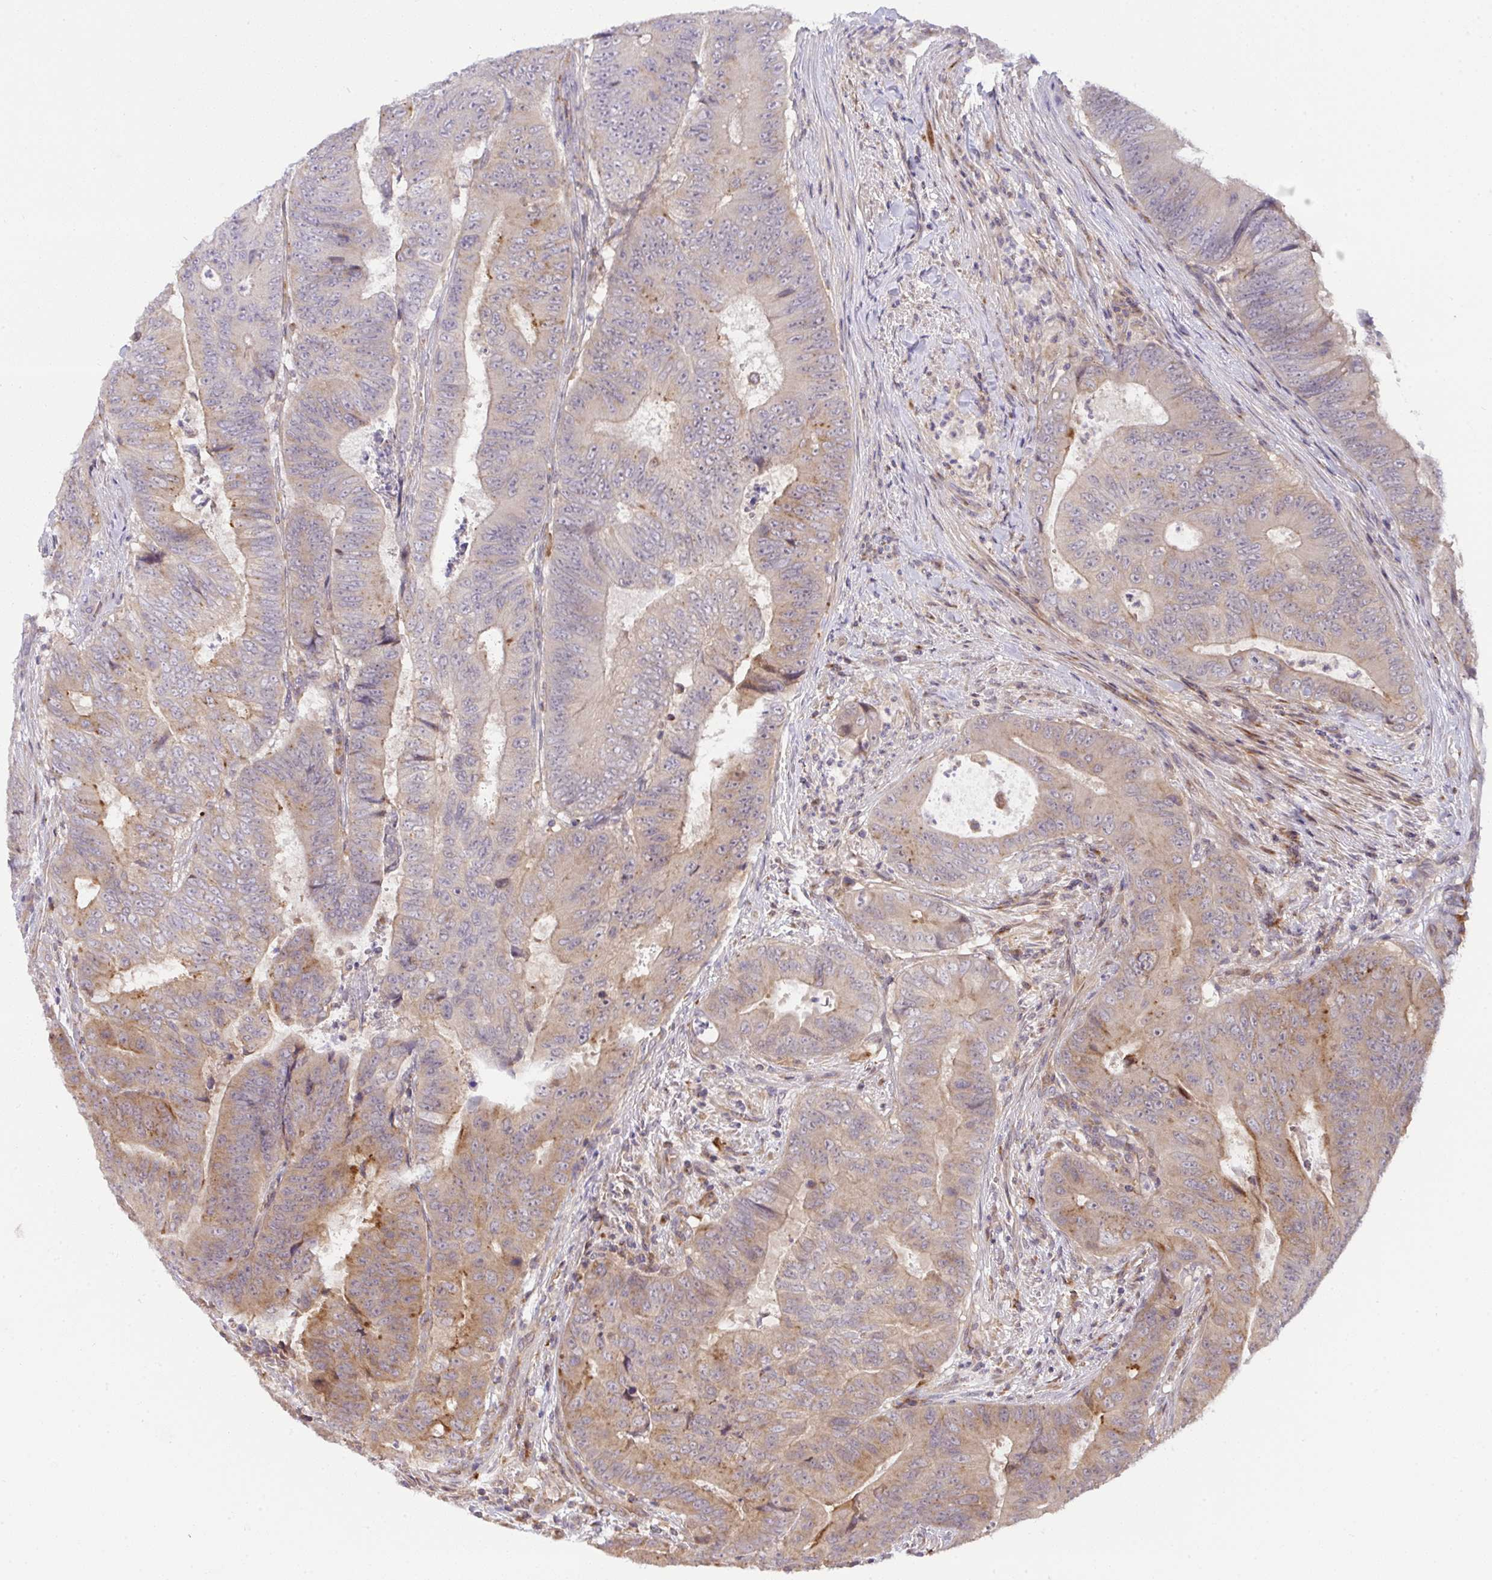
{"staining": {"intensity": "moderate", "quantity": "<25%", "location": "cytoplasmic/membranous"}, "tissue": "colorectal cancer", "cell_type": "Tumor cells", "image_type": "cancer", "snomed": [{"axis": "morphology", "description": "Adenocarcinoma, NOS"}, {"axis": "topography", "description": "Colon"}], "caption": "Immunohistochemical staining of human colorectal cancer (adenocarcinoma) demonstrates low levels of moderate cytoplasmic/membranous protein expression in about <25% of tumor cells. Nuclei are stained in blue.", "gene": "SLC9A6", "patient": {"sex": "female", "age": 48}}